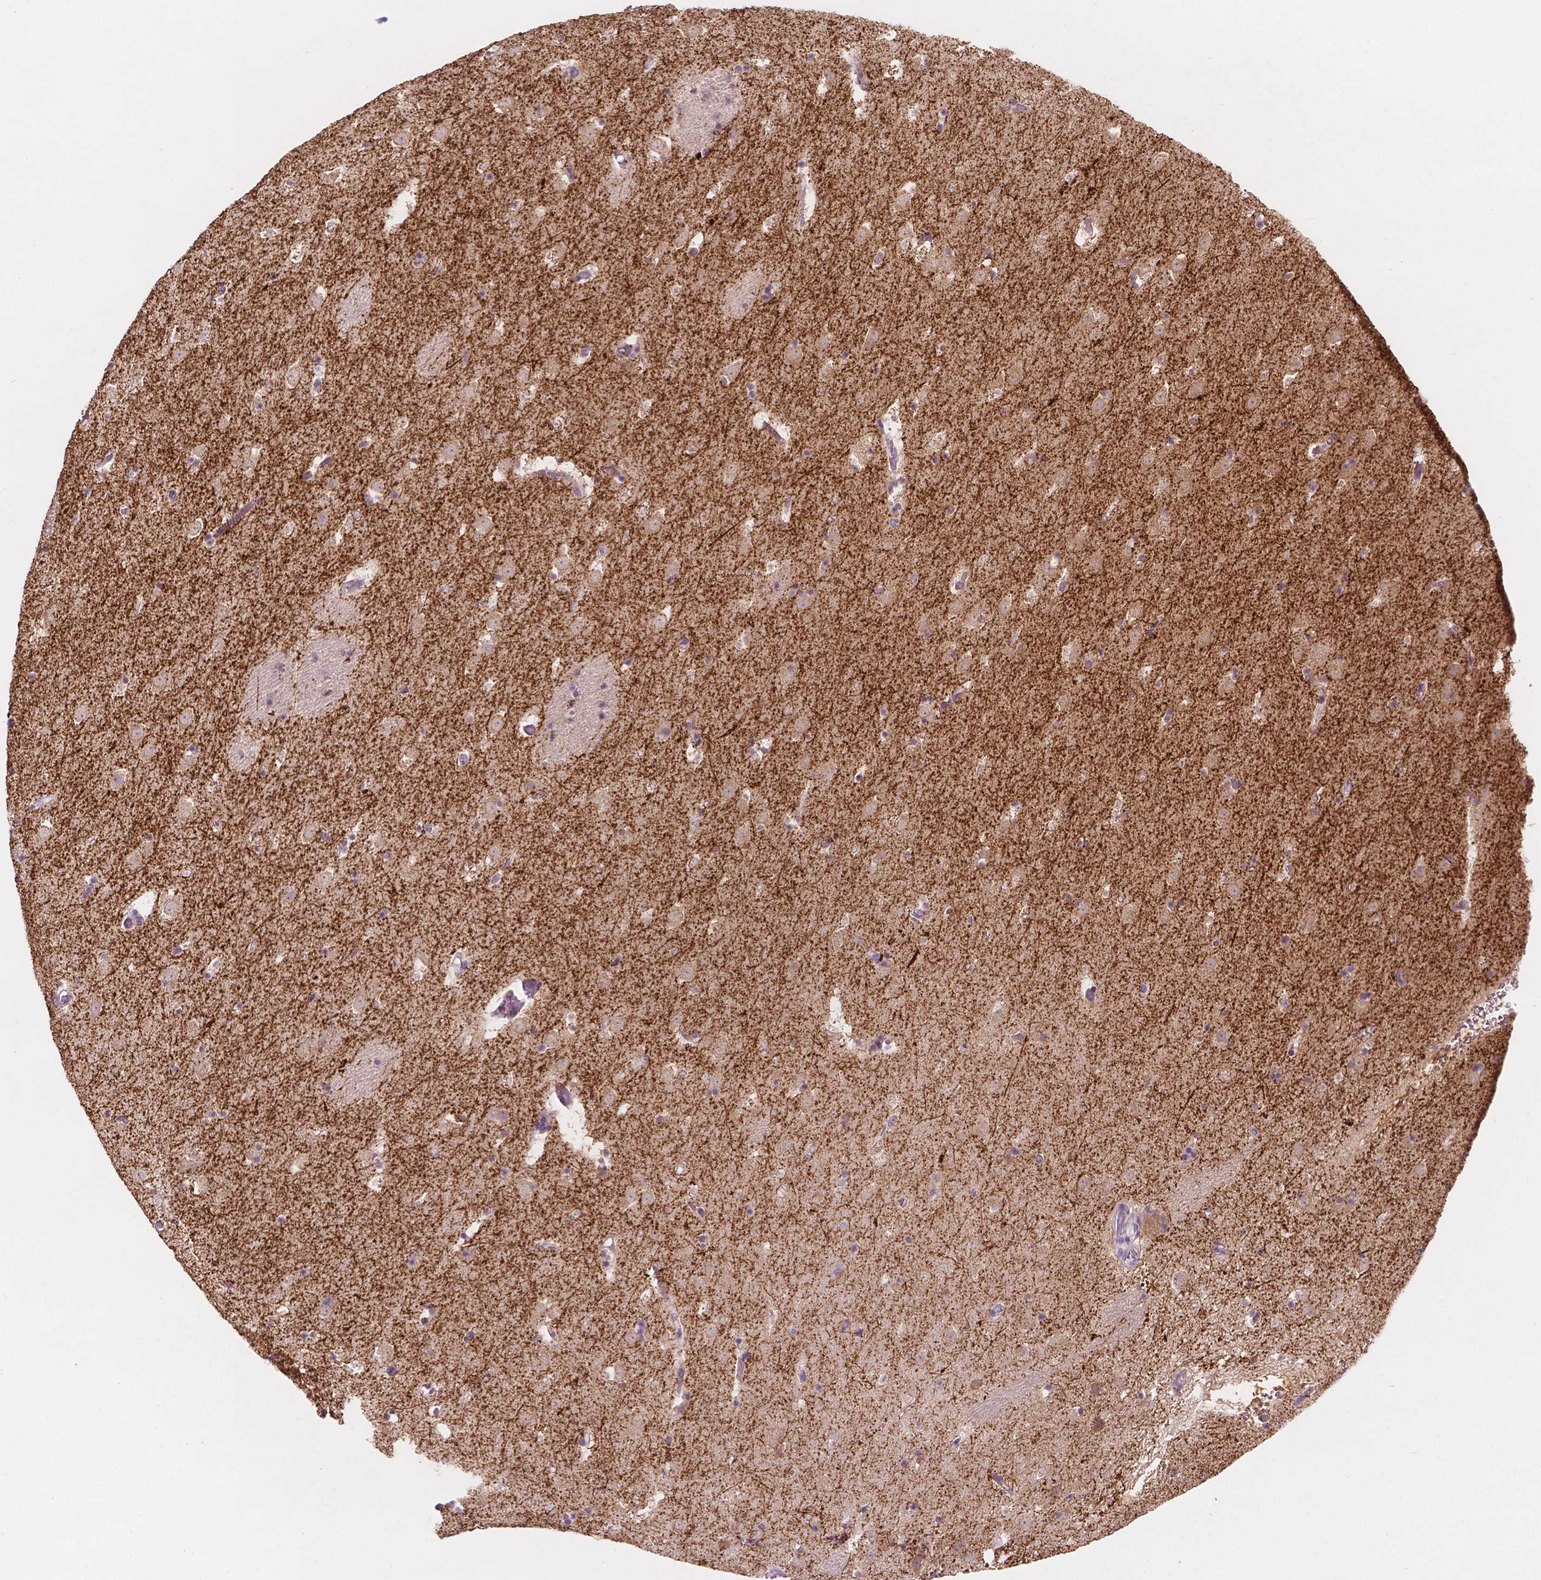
{"staining": {"intensity": "negative", "quantity": "none", "location": "none"}, "tissue": "caudate", "cell_type": "Glial cells", "image_type": "normal", "snomed": [{"axis": "morphology", "description": "Normal tissue, NOS"}, {"axis": "topography", "description": "Lateral ventricle wall"}], "caption": "A high-resolution micrograph shows immunohistochemistry staining of benign caudate, which shows no significant expression in glial cells.", "gene": "LRP1B", "patient": {"sex": "female", "age": 42}}